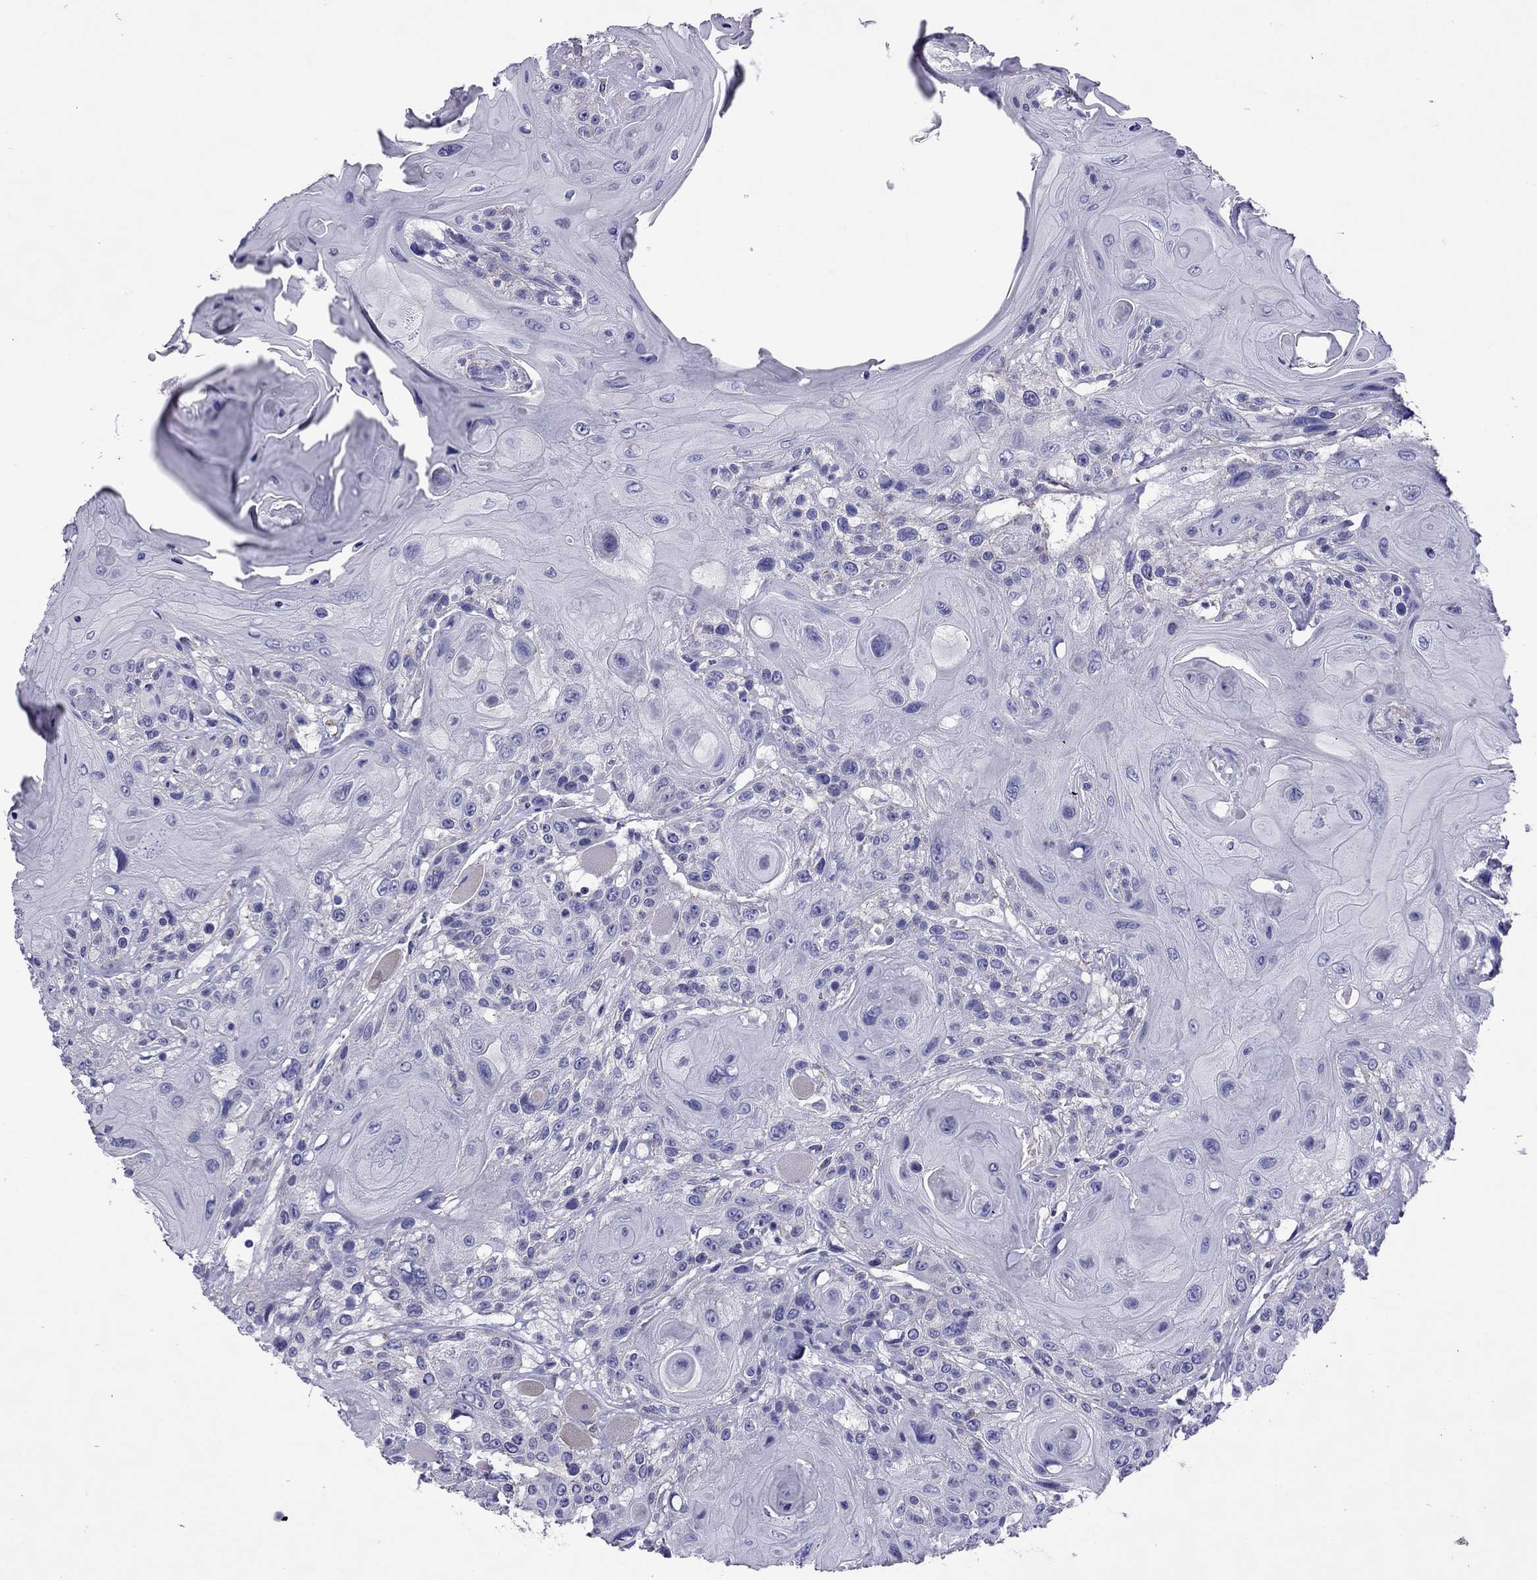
{"staining": {"intensity": "negative", "quantity": "none", "location": "none"}, "tissue": "head and neck cancer", "cell_type": "Tumor cells", "image_type": "cancer", "snomed": [{"axis": "morphology", "description": "Squamous cell carcinoma, NOS"}, {"axis": "topography", "description": "Head-Neck"}], "caption": "High power microscopy image of an immunohistochemistry photomicrograph of head and neck cancer, revealing no significant staining in tumor cells.", "gene": "MYL11", "patient": {"sex": "female", "age": 59}}